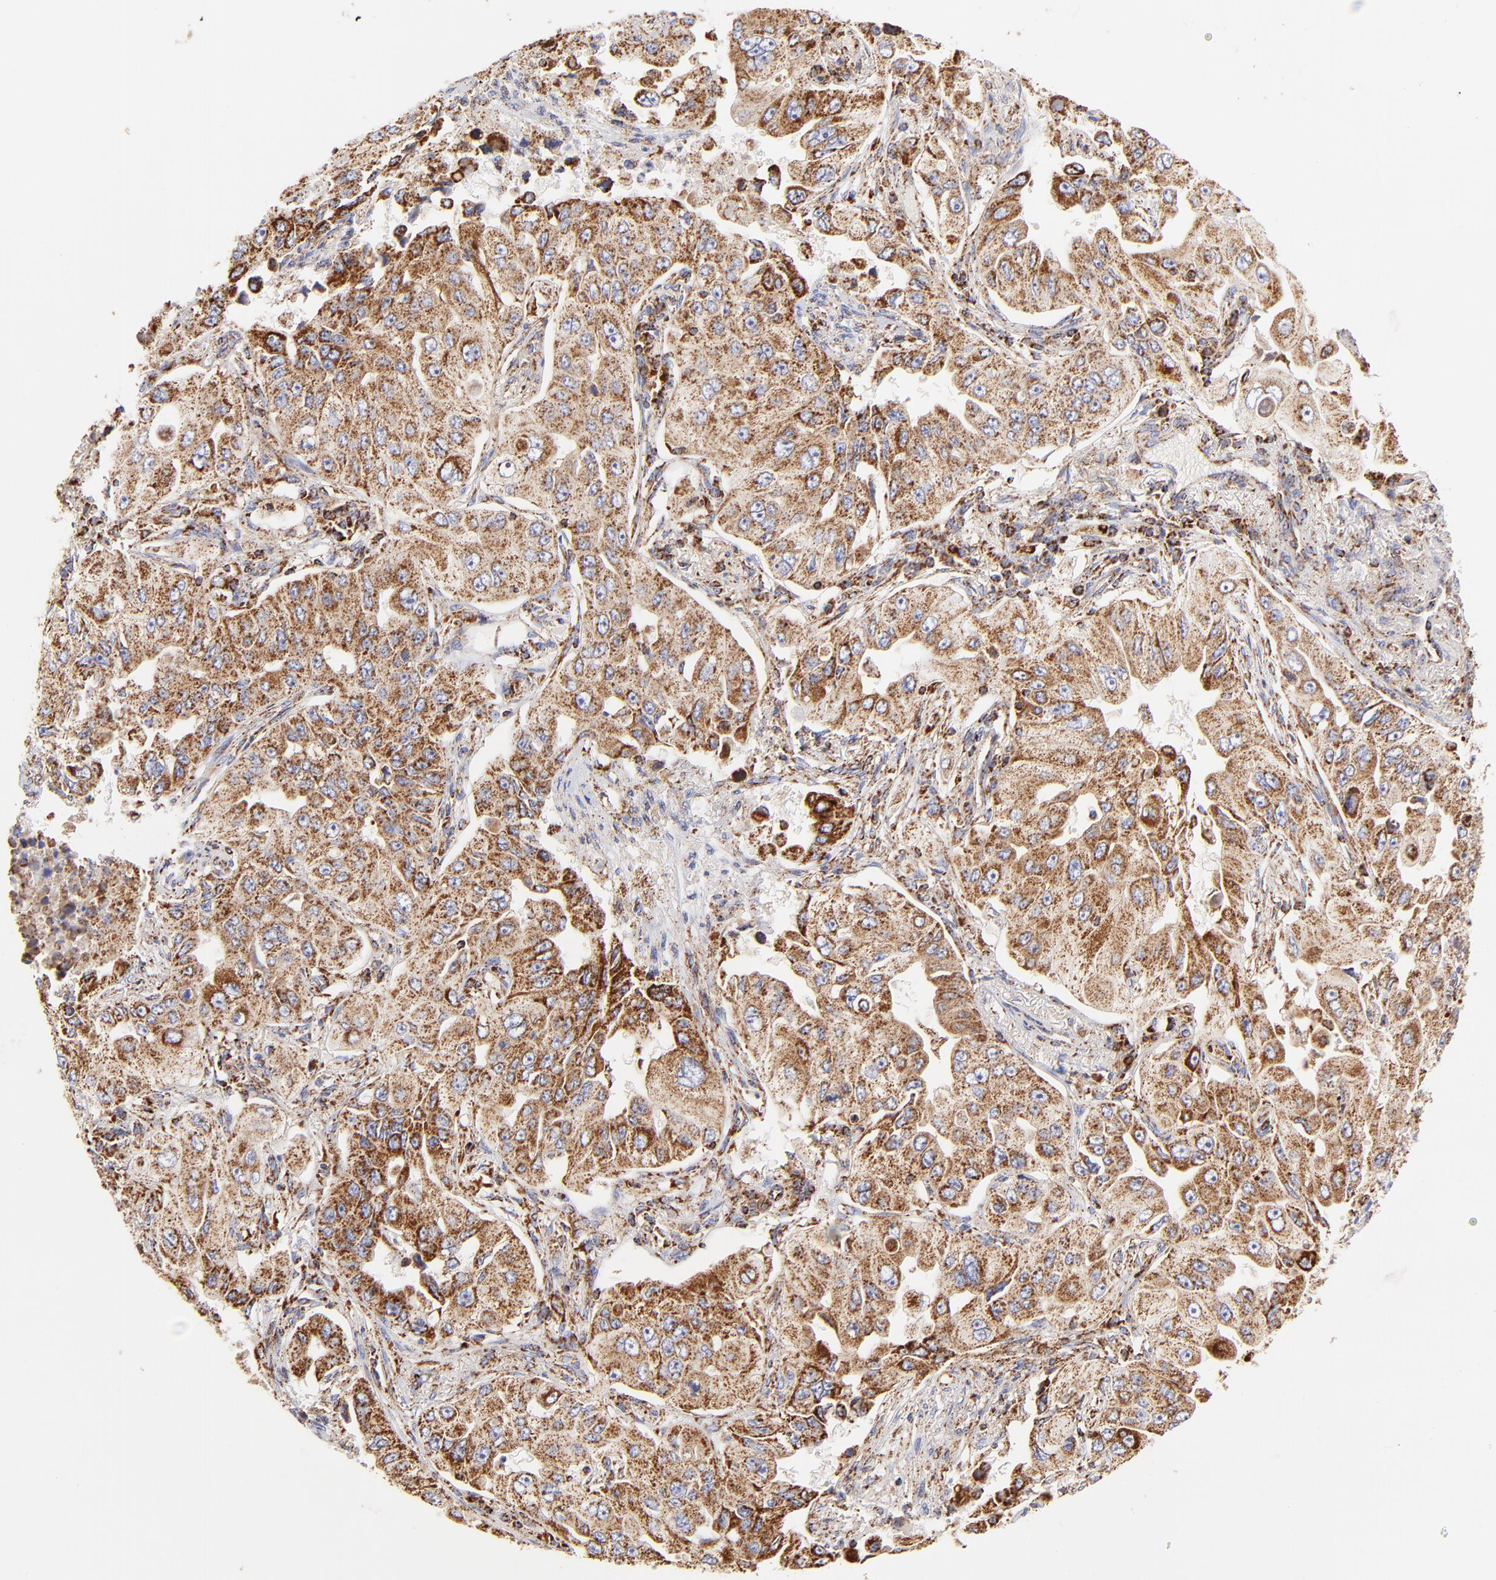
{"staining": {"intensity": "strong", "quantity": ">75%", "location": "cytoplasmic/membranous"}, "tissue": "lung cancer", "cell_type": "Tumor cells", "image_type": "cancer", "snomed": [{"axis": "morphology", "description": "Adenocarcinoma, NOS"}, {"axis": "topography", "description": "Lung"}], "caption": "Human lung adenocarcinoma stained with a brown dye shows strong cytoplasmic/membranous positive positivity in approximately >75% of tumor cells.", "gene": "ECH1", "patient": {"sex": "male", "age": 84}}